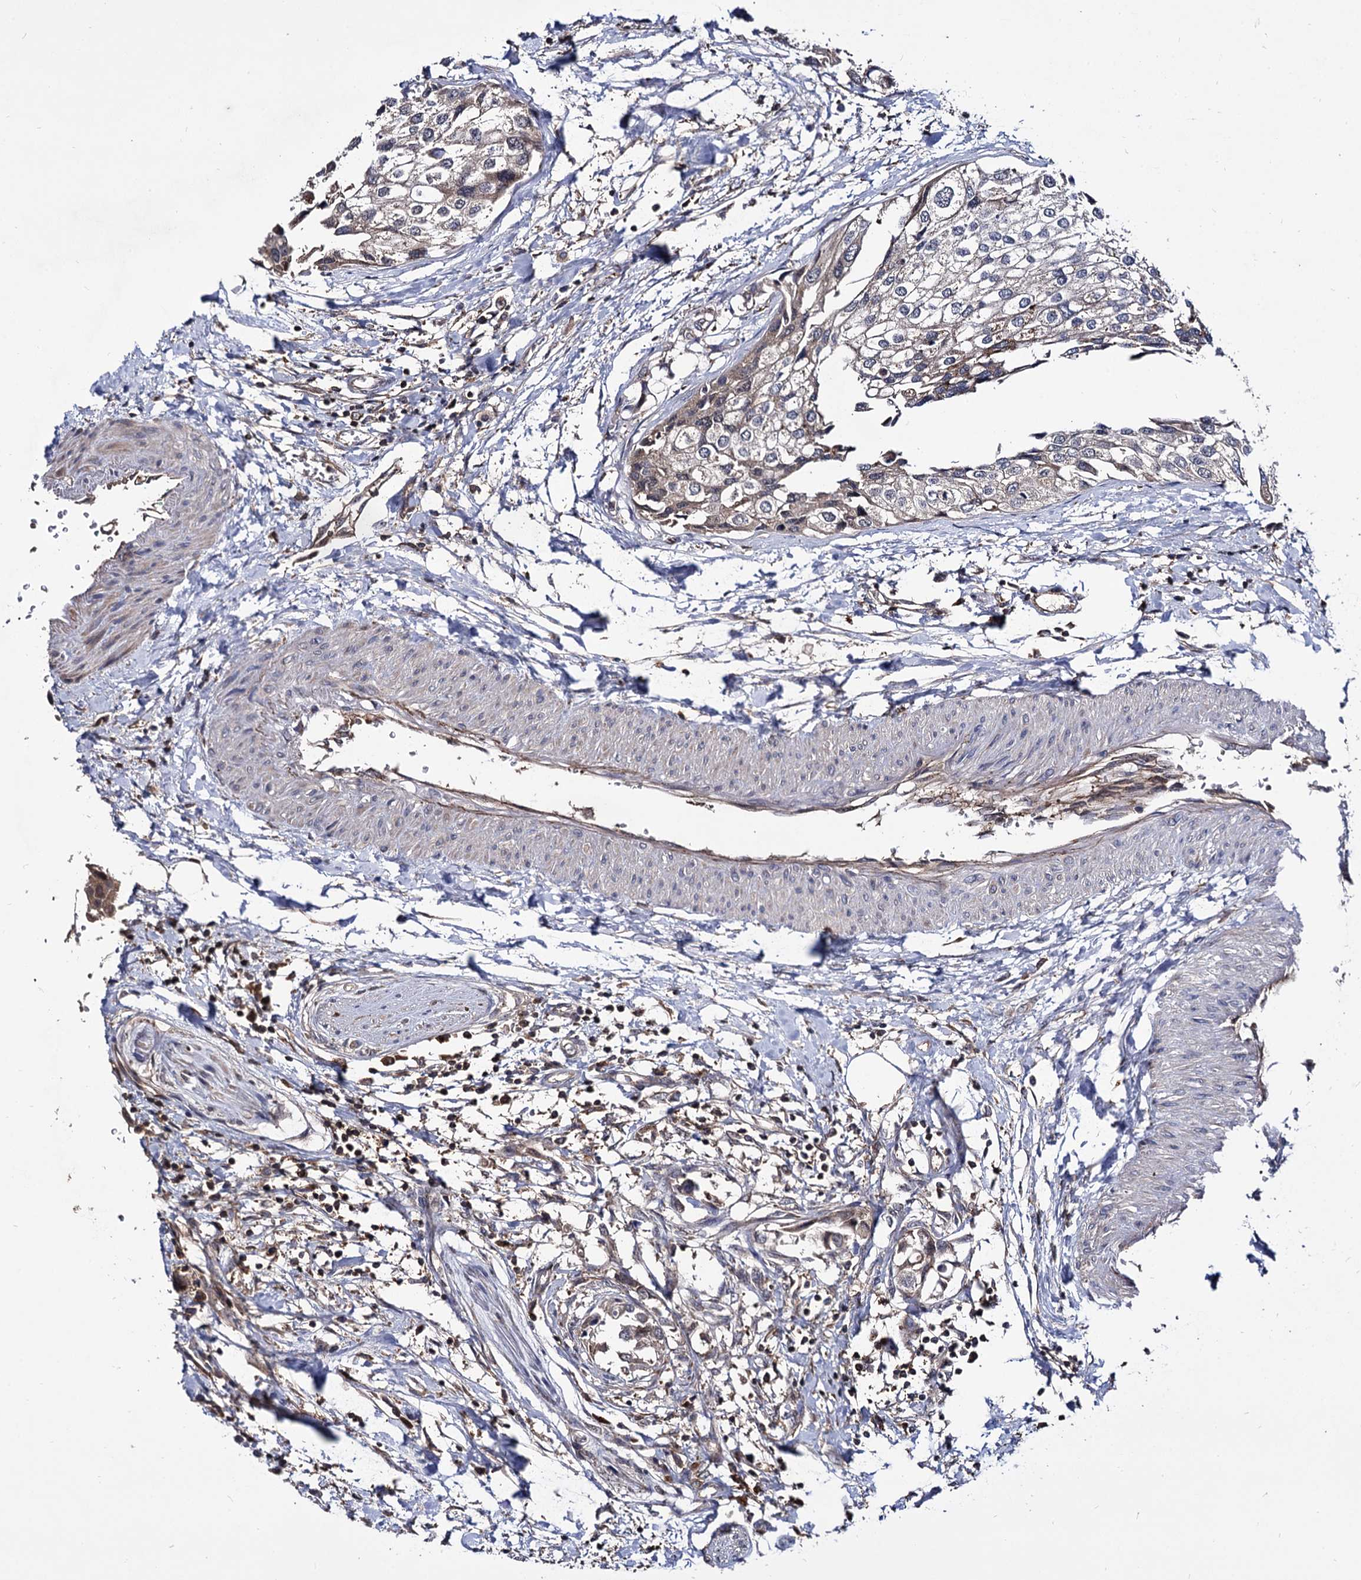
{"staining": {"intensity": "moderate", "quantity": "<25%", "location": "cytoplasmic/membranous"}, "tissue": "urothelial cancer", "cell_type": "Tumor cells", "image_type": "cancer", "snomed": [{"axis": "morphology", "description": "Urothelial carcinoma, High grade"}, {"axis": "topography", "description": "Urinary bladder"}], "caption": "The immunohistochemical stain highlights moderate cytoplasmic/membranous positivity in tumor cells of urothelial cancer tissue.", "gene": "MICAL2", "patient": {"sex": "male", "age": 64}}